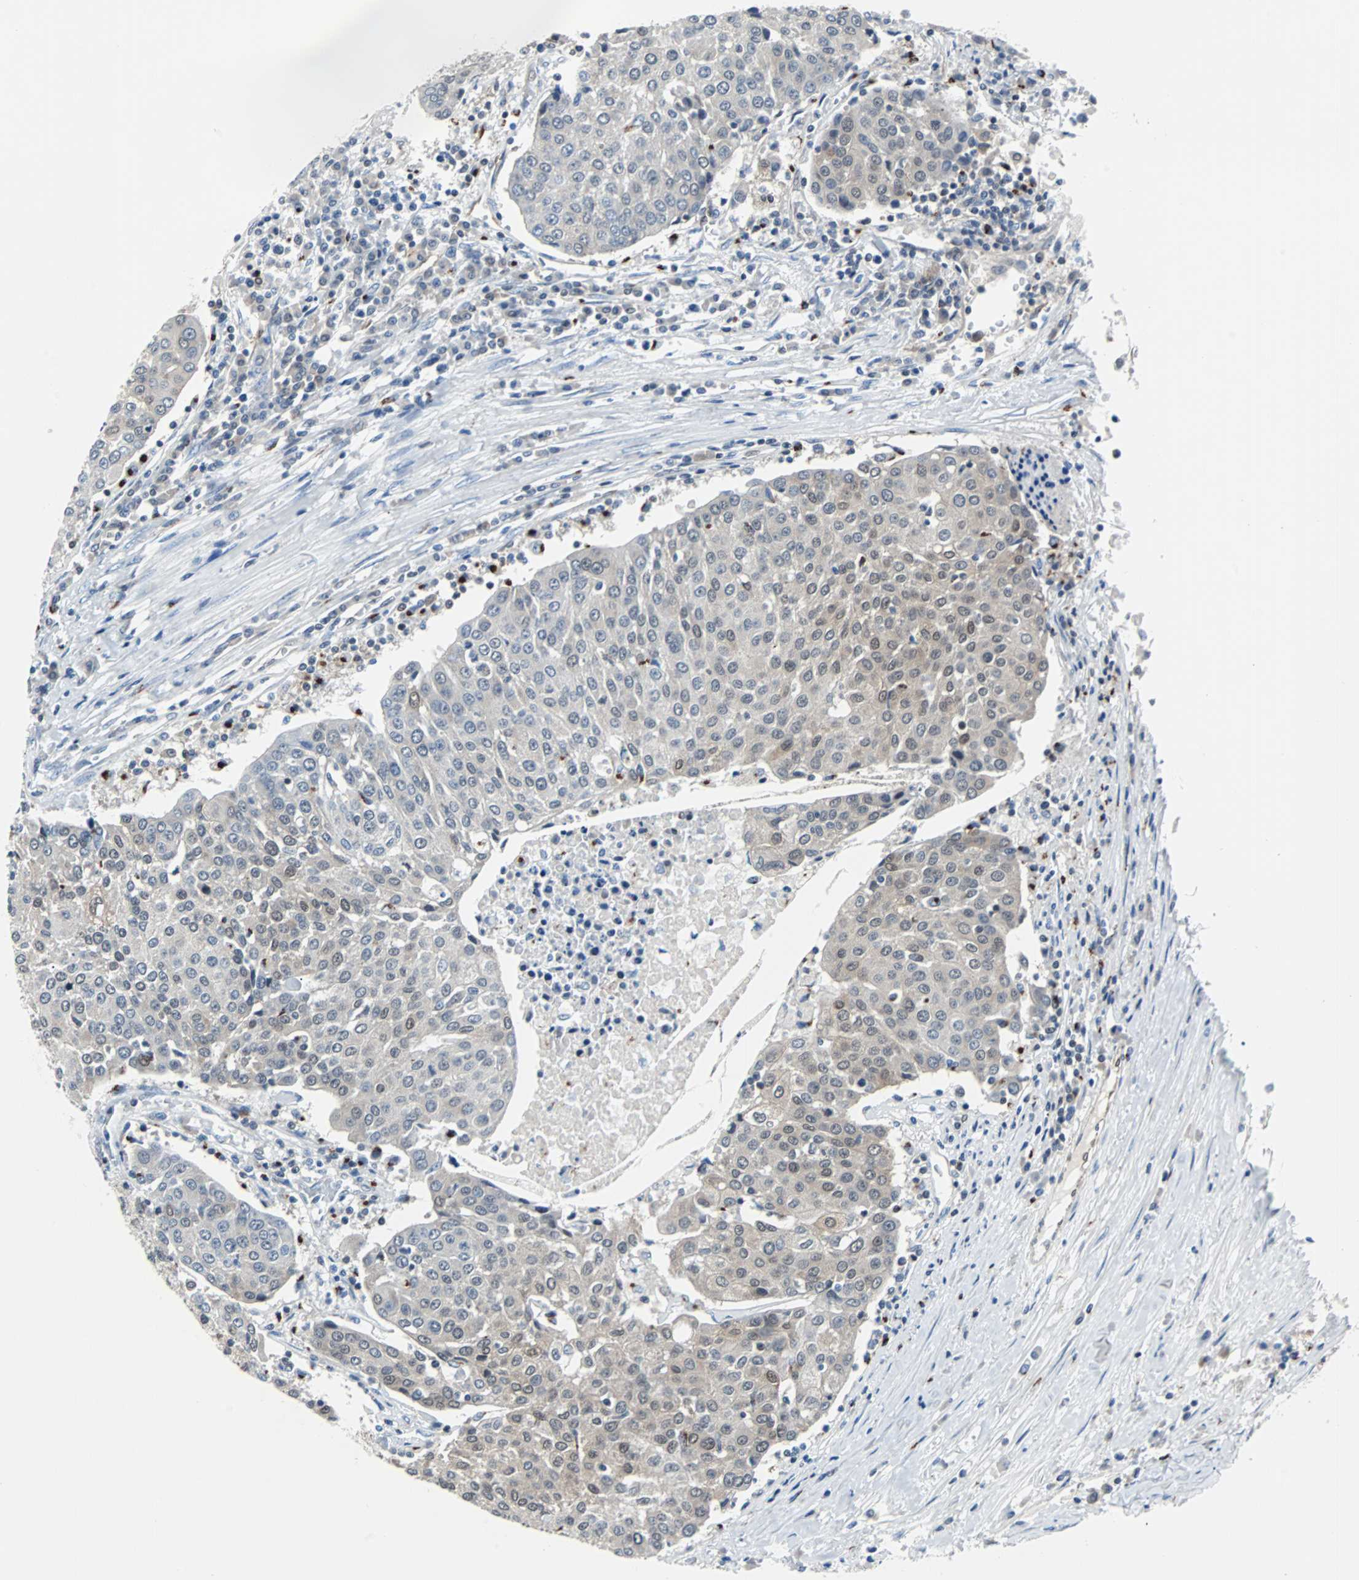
{"staining": {"intensity": "weak", "quantity": "25%-75%", "location": "cytoplasmic/membranous,nuclear"}, "tissue": "urothelial cancer", "cell_type": "Tumor cells", "image_type": "cancer", "snomed": [{"axis": "morphology", "description": "Urothelial carcinoma, High grade"}, {"axis": "topography", "description": "Urinary bladder"}], "caption": "Urothelial cancer tissue shows weak cytoplasmic/membranous and nuclear staining in approximately 25%-75% of tumor cells, visualized by immunohistochemistry.", "gene": "MAP2K6", "patient": {"sex": "female", "age": 85}}